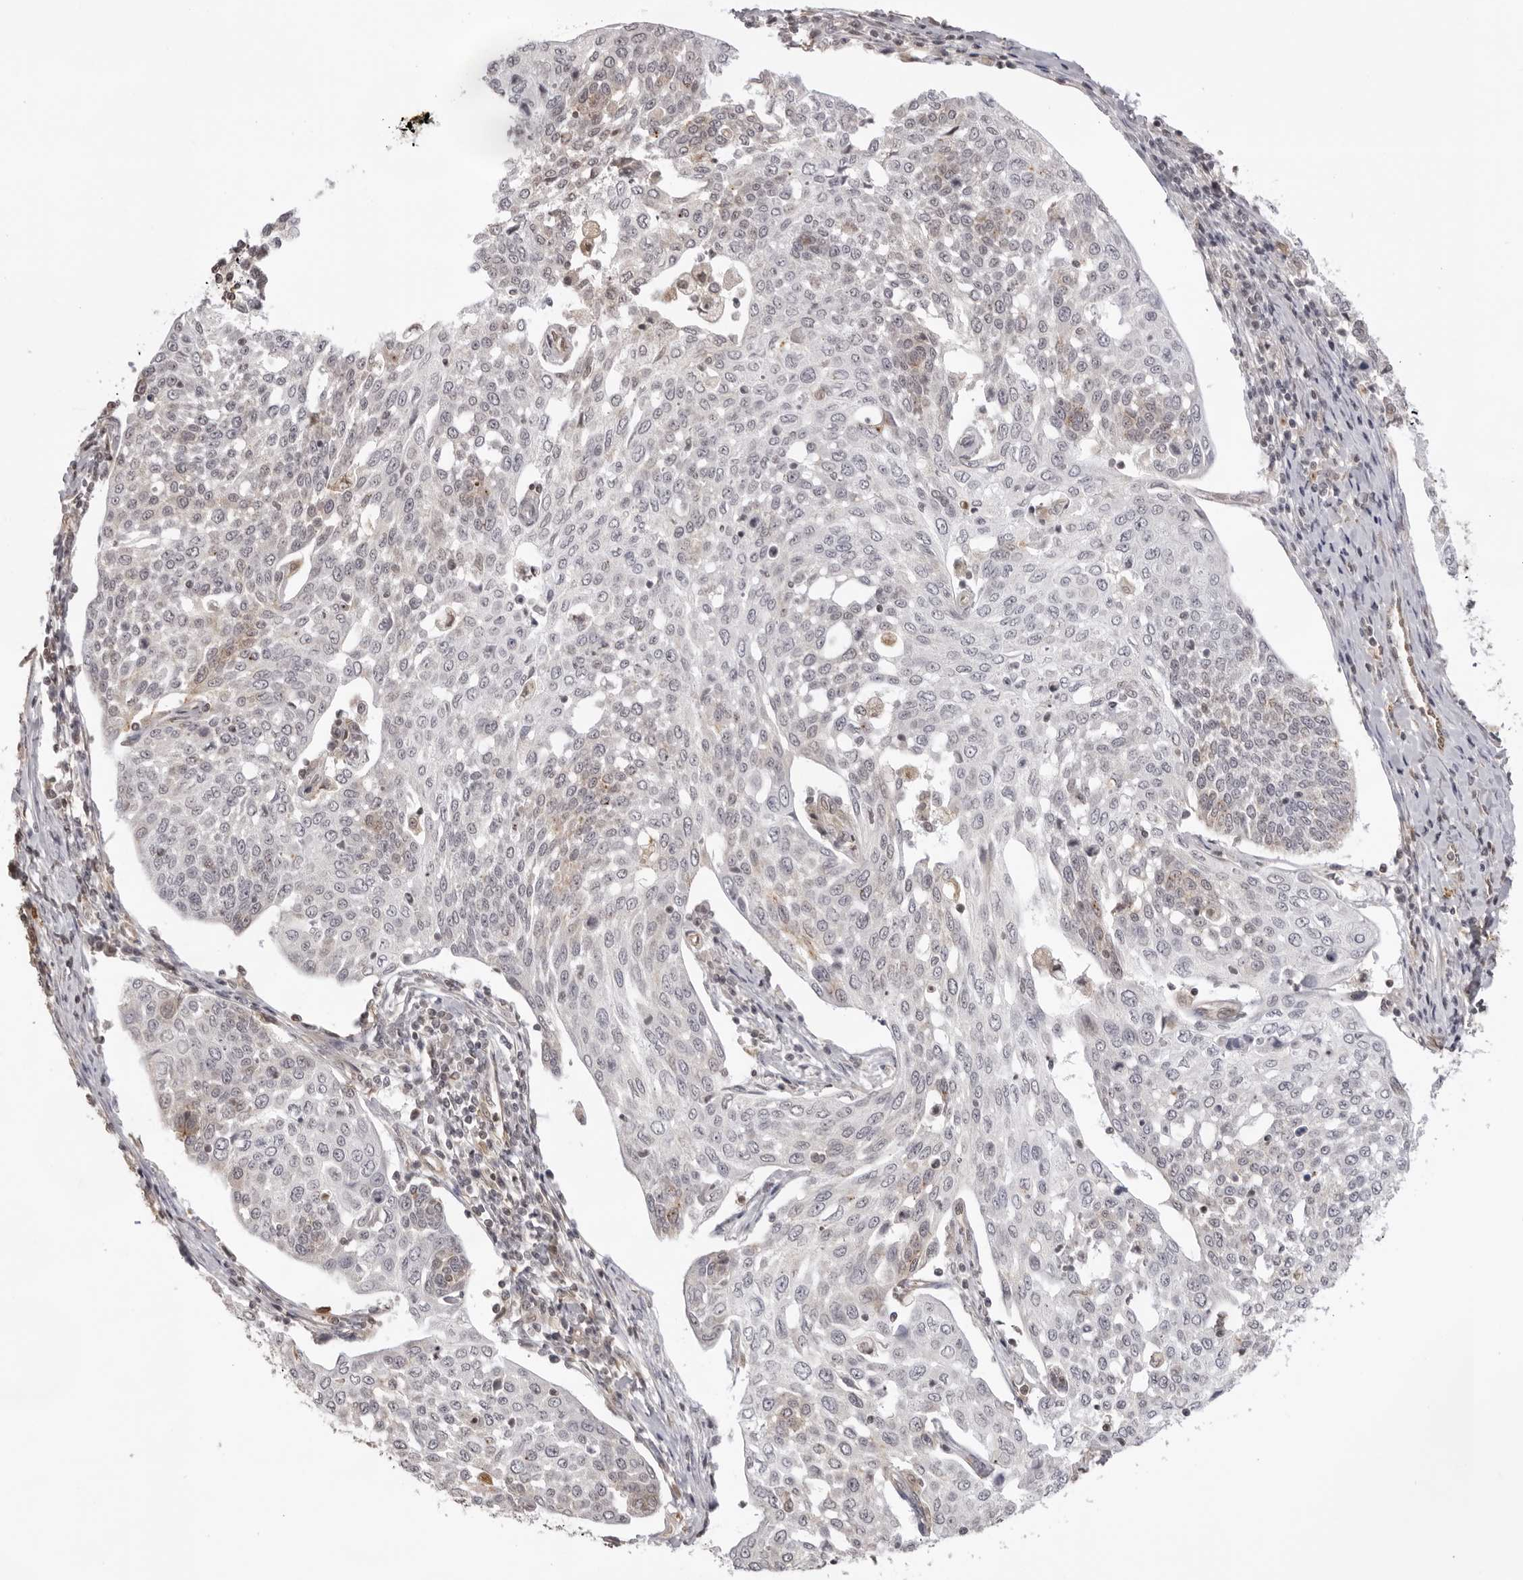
{"staining": {"intensity": "weak", "quantity": "<25%", "location": "cytoplasmic/membranous,nuclear"}, "tissue": "cervical cancer", "cell_type": "Tumor cells", "image_type": "cancer", "snomed": [{"axis": "morphology", "description": "Squamous cell carcinoma, NOS"}, {"axis": "topography", "description": "Cervix"}], "caption": "Immunohistochemical staining of squamous cell carcinoma (cervical) exhibits no significant expression in tumor cells.", "gene": "DYNLT5", "patient": {"sex": "female", "age": 34}}